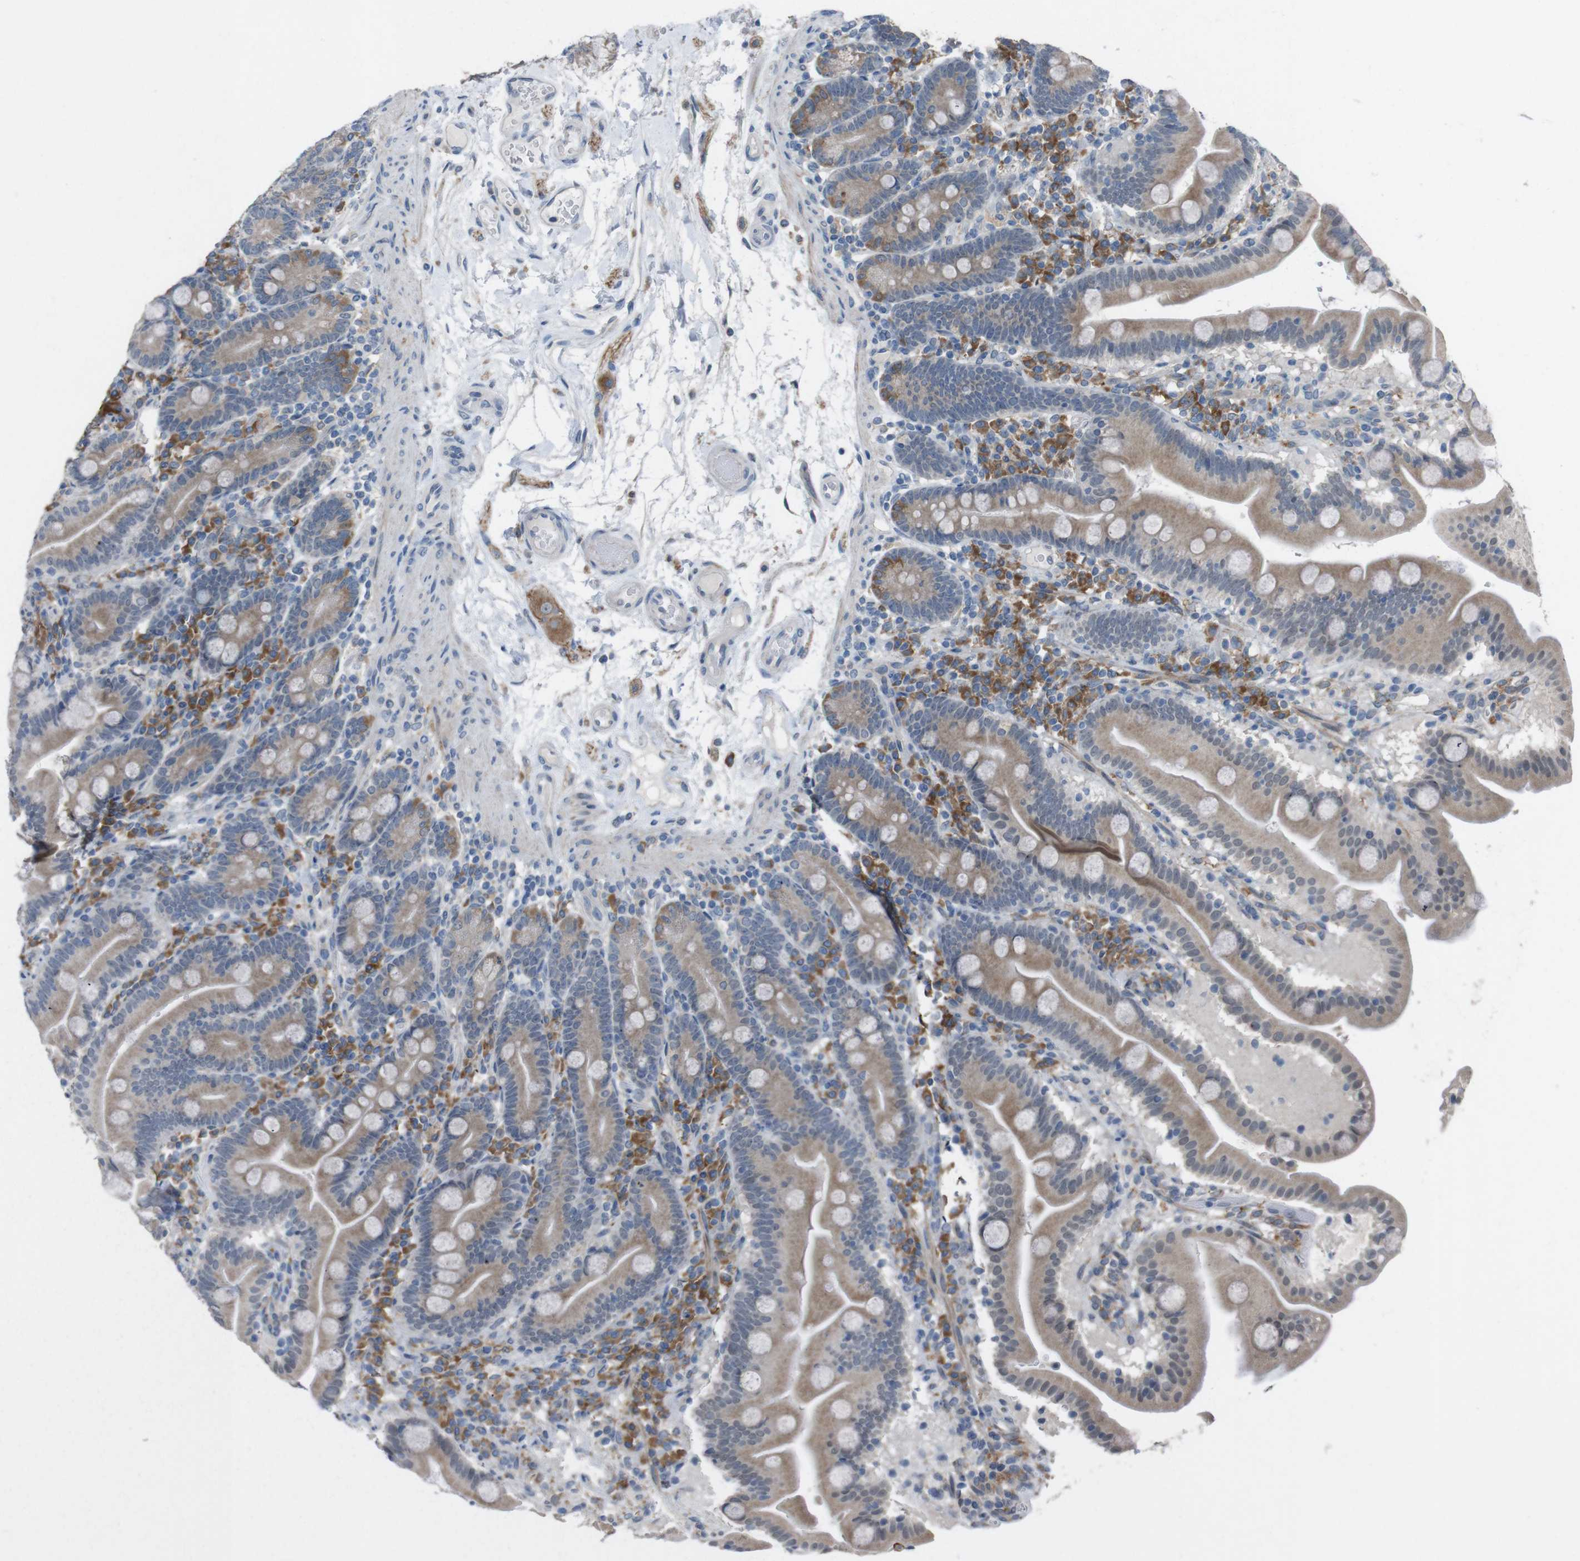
{"staining": {"intensity": "weak", "quantity": "25%-75%", "location": "cytoplasmic/membranous"}, "tissue": "duodenum", "cell_type": "Glandular cells", "image_type": "normal", "snomed": [{"axis": "morphology", "description": "Normal tissue, NOS"}, {"axis": "topography", "description": "Duodenum"}], "caption": "Duodenum stained with a brown dye shows weak cytoplasmic/membranous positive expression in about 25%-75% of glandular cells.", "gene": "CDH22", "patient": {"sex": "male", "age": 54}}